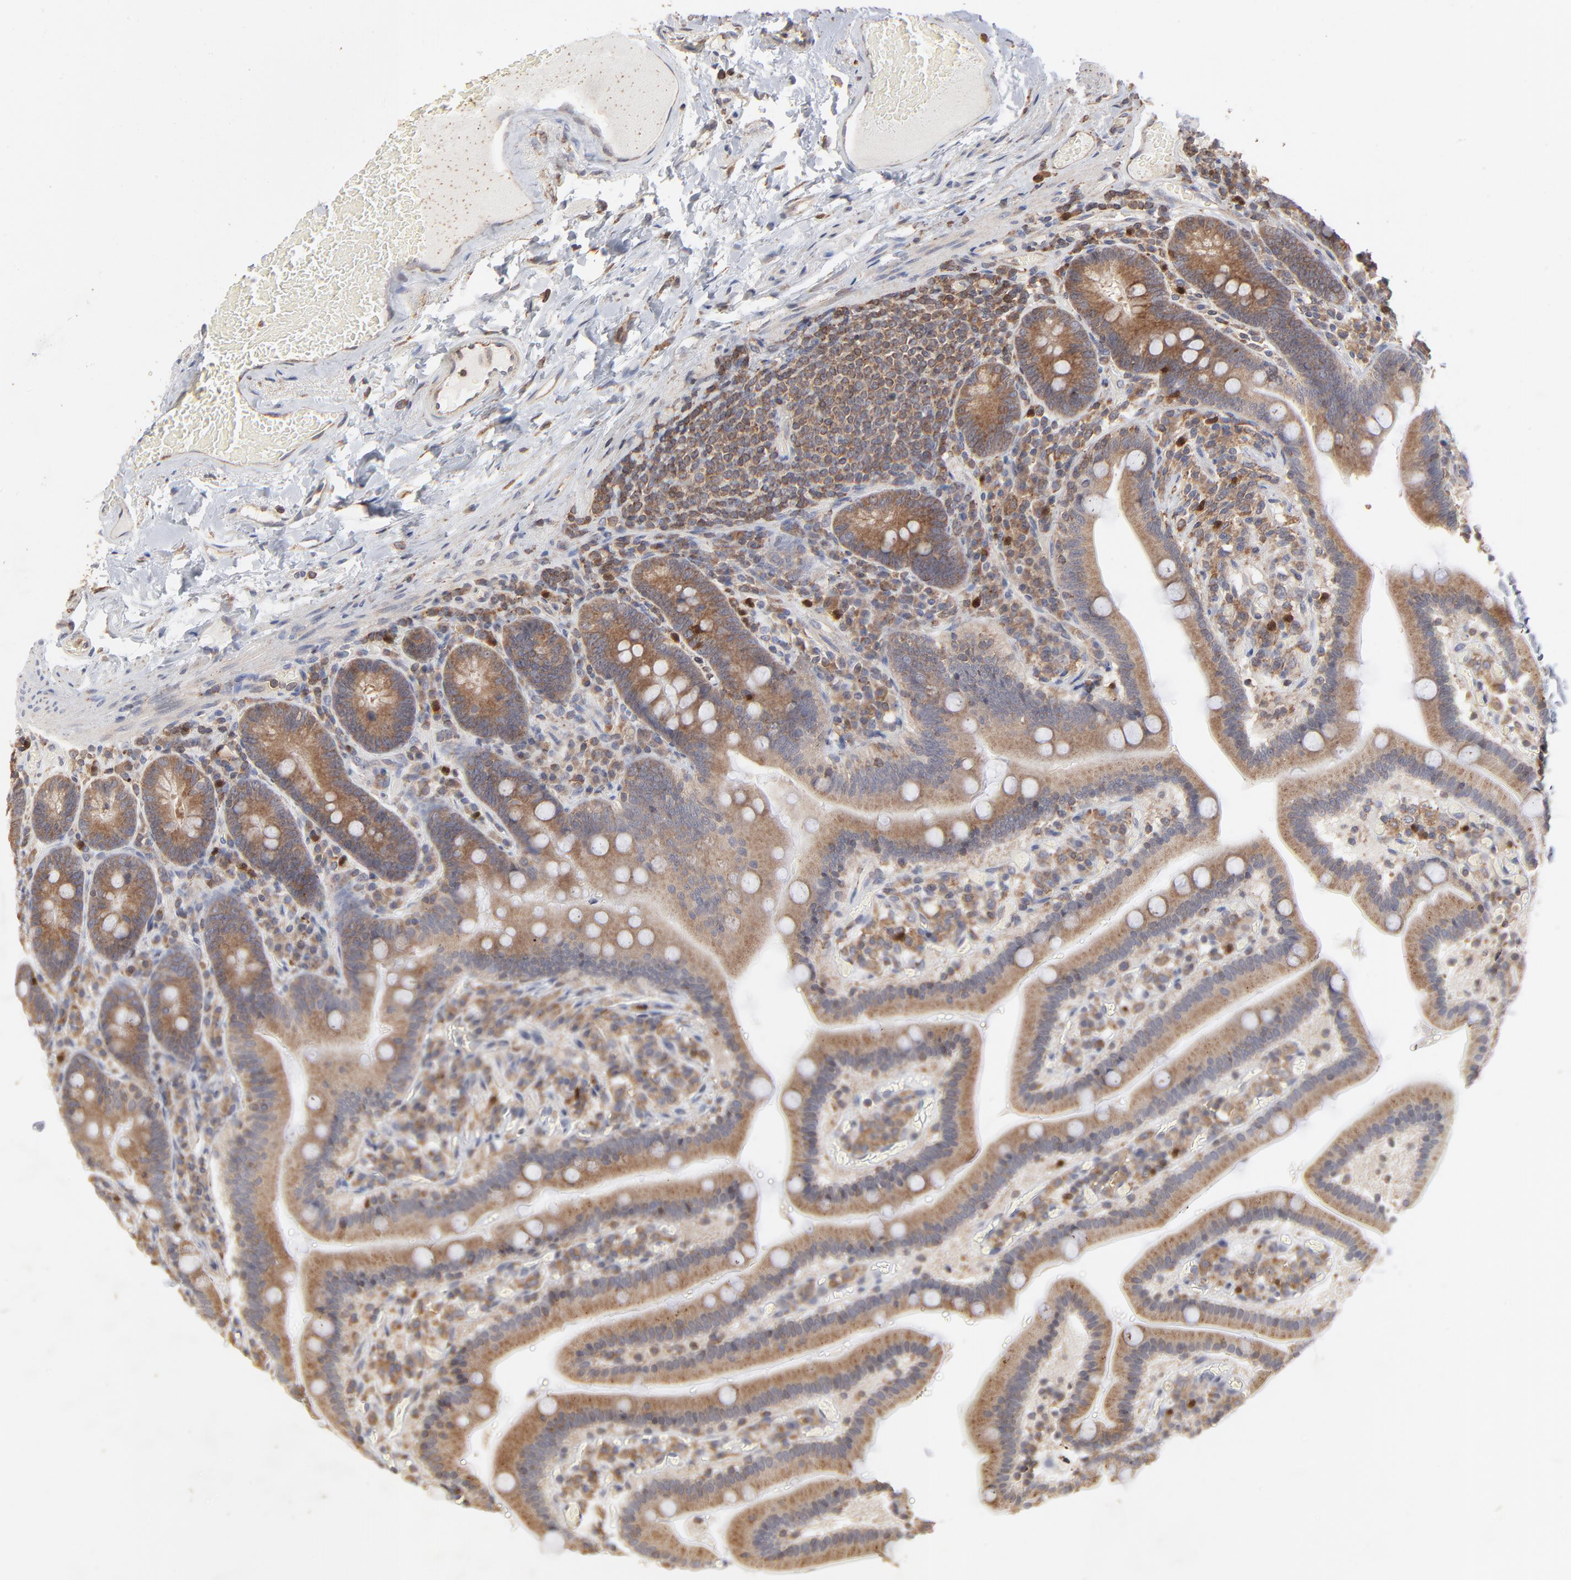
{"staining": {"intensity": "moderate", "quantity": ">75%", "location": "cytoplasmic/membranous"}, "tissue": "duodenum", "cell_type": "Glandular cells", "image_type": "normal", "snomed": [{"axis": "morphology", "description": "Normal tissue, NOS"}, {"axis": "topography", "description": "Duodenum"}], "caption": "A photomicrograph showing moderate cytoplasmic/membranous expression in about >75% of glandular cells in benign duodenum, as visualized by brown immunohistochemical staining.", "gene": "RNF213", "patient": {"sex": "male", "age": 66}}